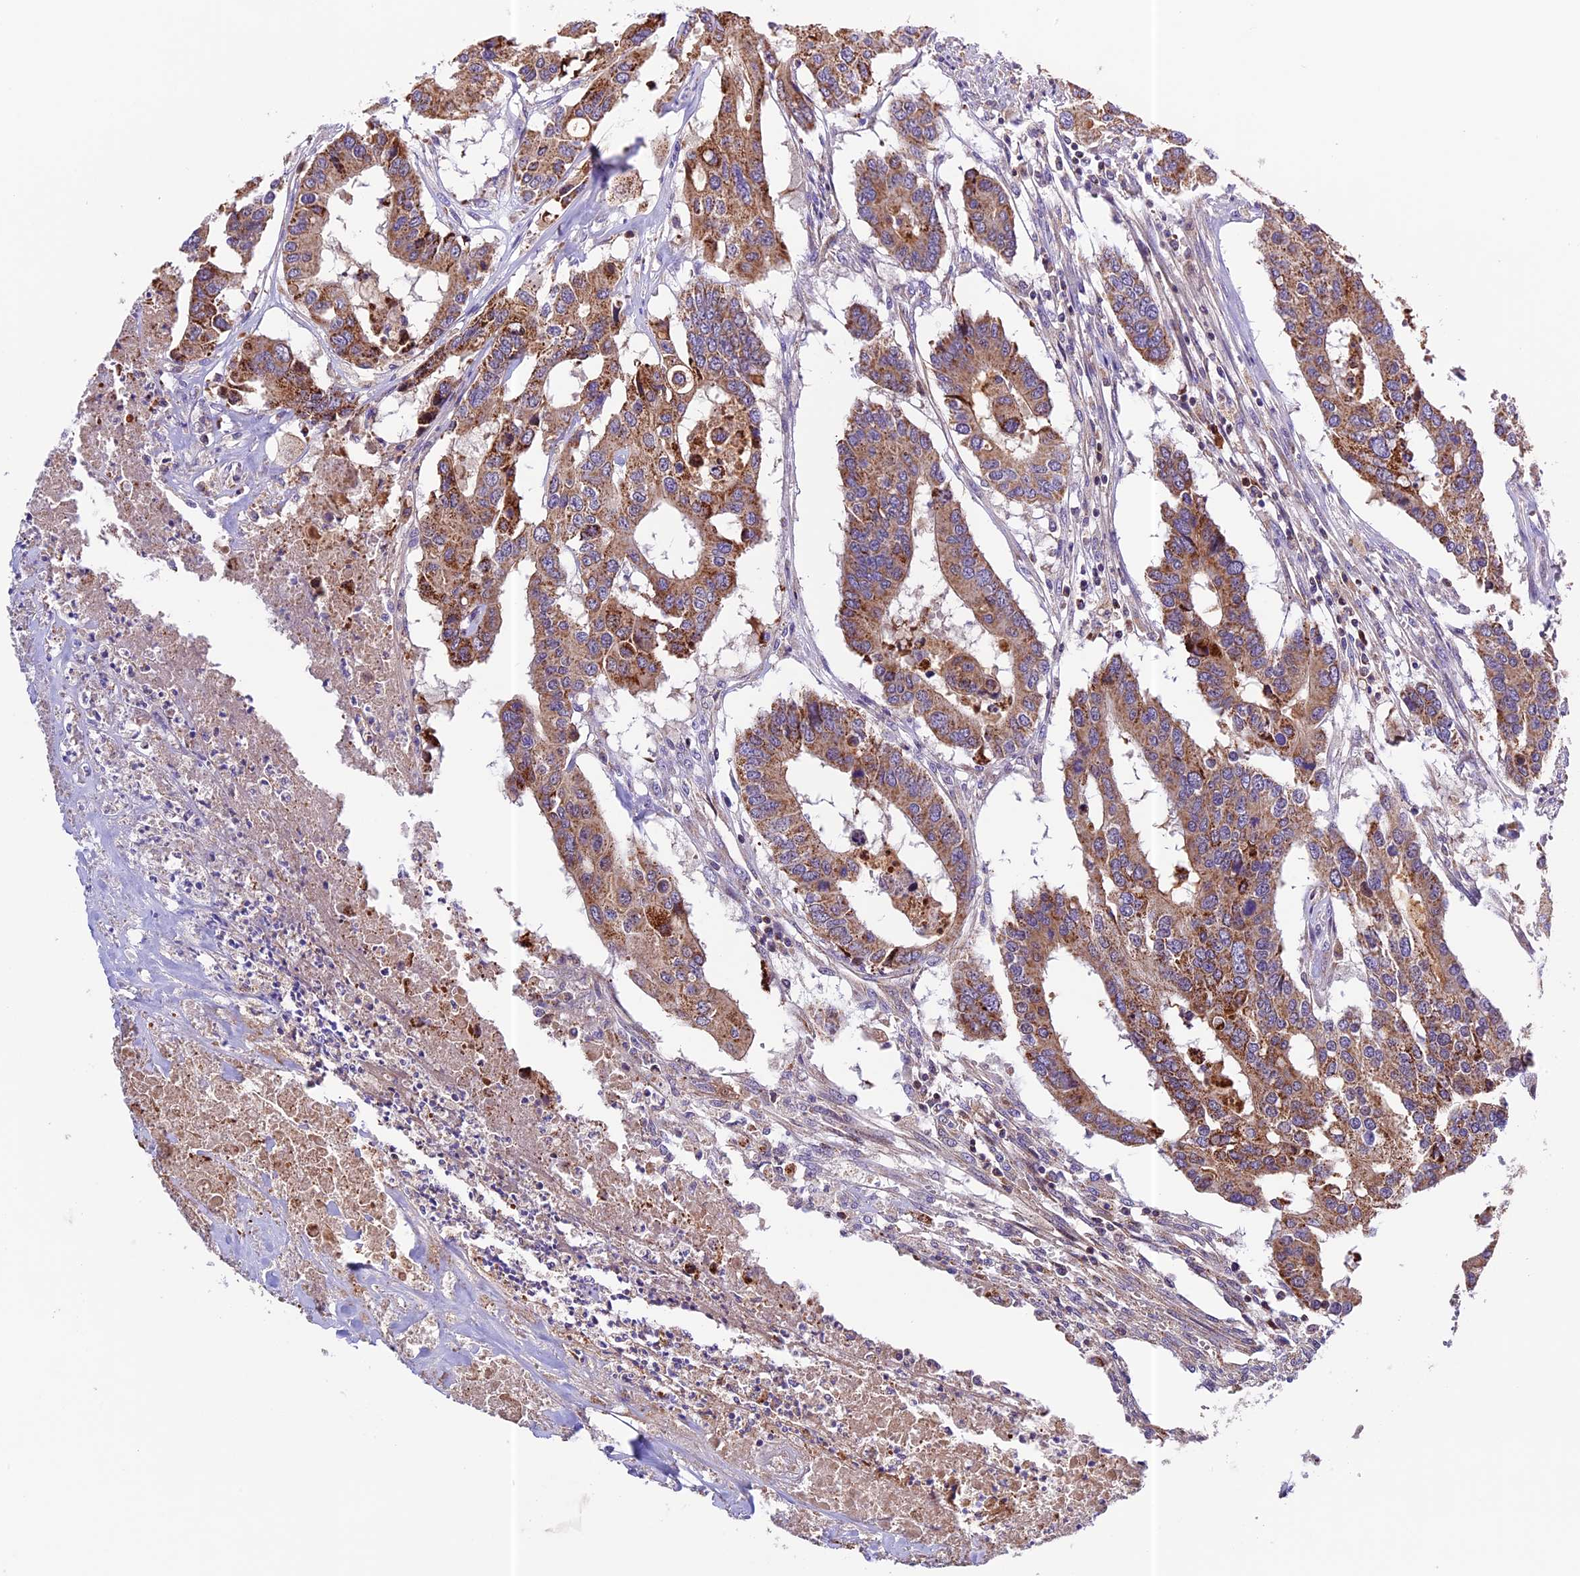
{"staining": {"intensity": "moderate", "quantity": ">75%", "location": "cytoplasmic/membranous"}, "tissue": "colorectal cancer", "cell_type": "Tumor cells", "image_type": "cancer", "snomed": [{"axis": "morphology", "description": "Adenocarcinoma, NOS"}, {"axis": "topography", "description": "Colon"}], "caption": "Protein staining displays moderate cytoplasmic/membranous staining in about >75% of tumor cells in colorectal cancer.", "gene": "METTL22", "patient": {"sex": "male", "age": 77}}